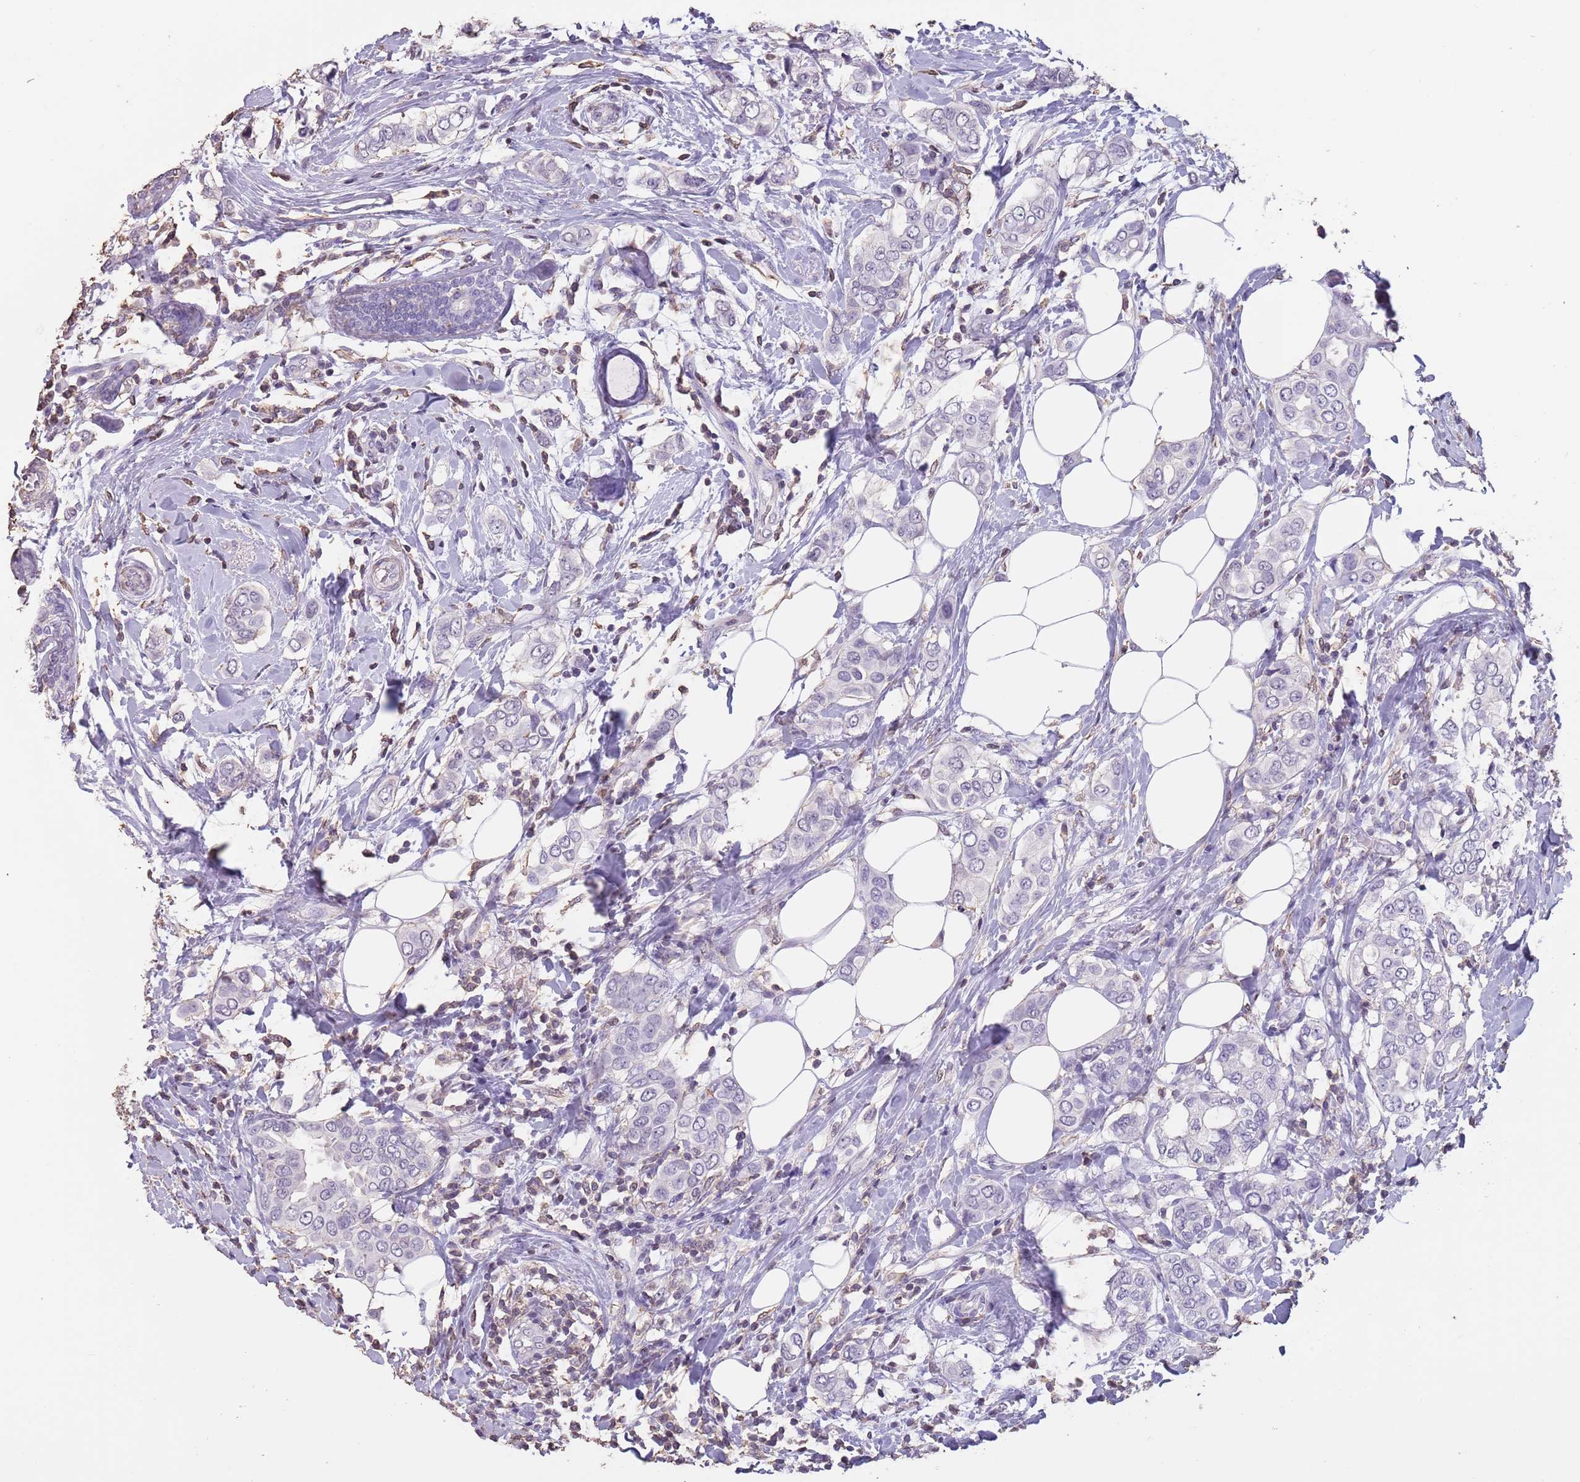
{"staining": {"intensity": "negative", "quantity": "none", "location": "none"}, "tissue": "breast cancer", "cell_type": "Tumor cells", "image_type": "cancer", "snomed": [{"axis": "morphology", "description": "Lobular carcinoma"}, {"axis": "topography", "description": "Breast"}], "caption": "DAB immunohistochemical staining of human lobular carcinoma (breast) shows no significant positivity in tumor cells.", "gene": "SUN5", "patient": {"sex": "female", "age": 51}}